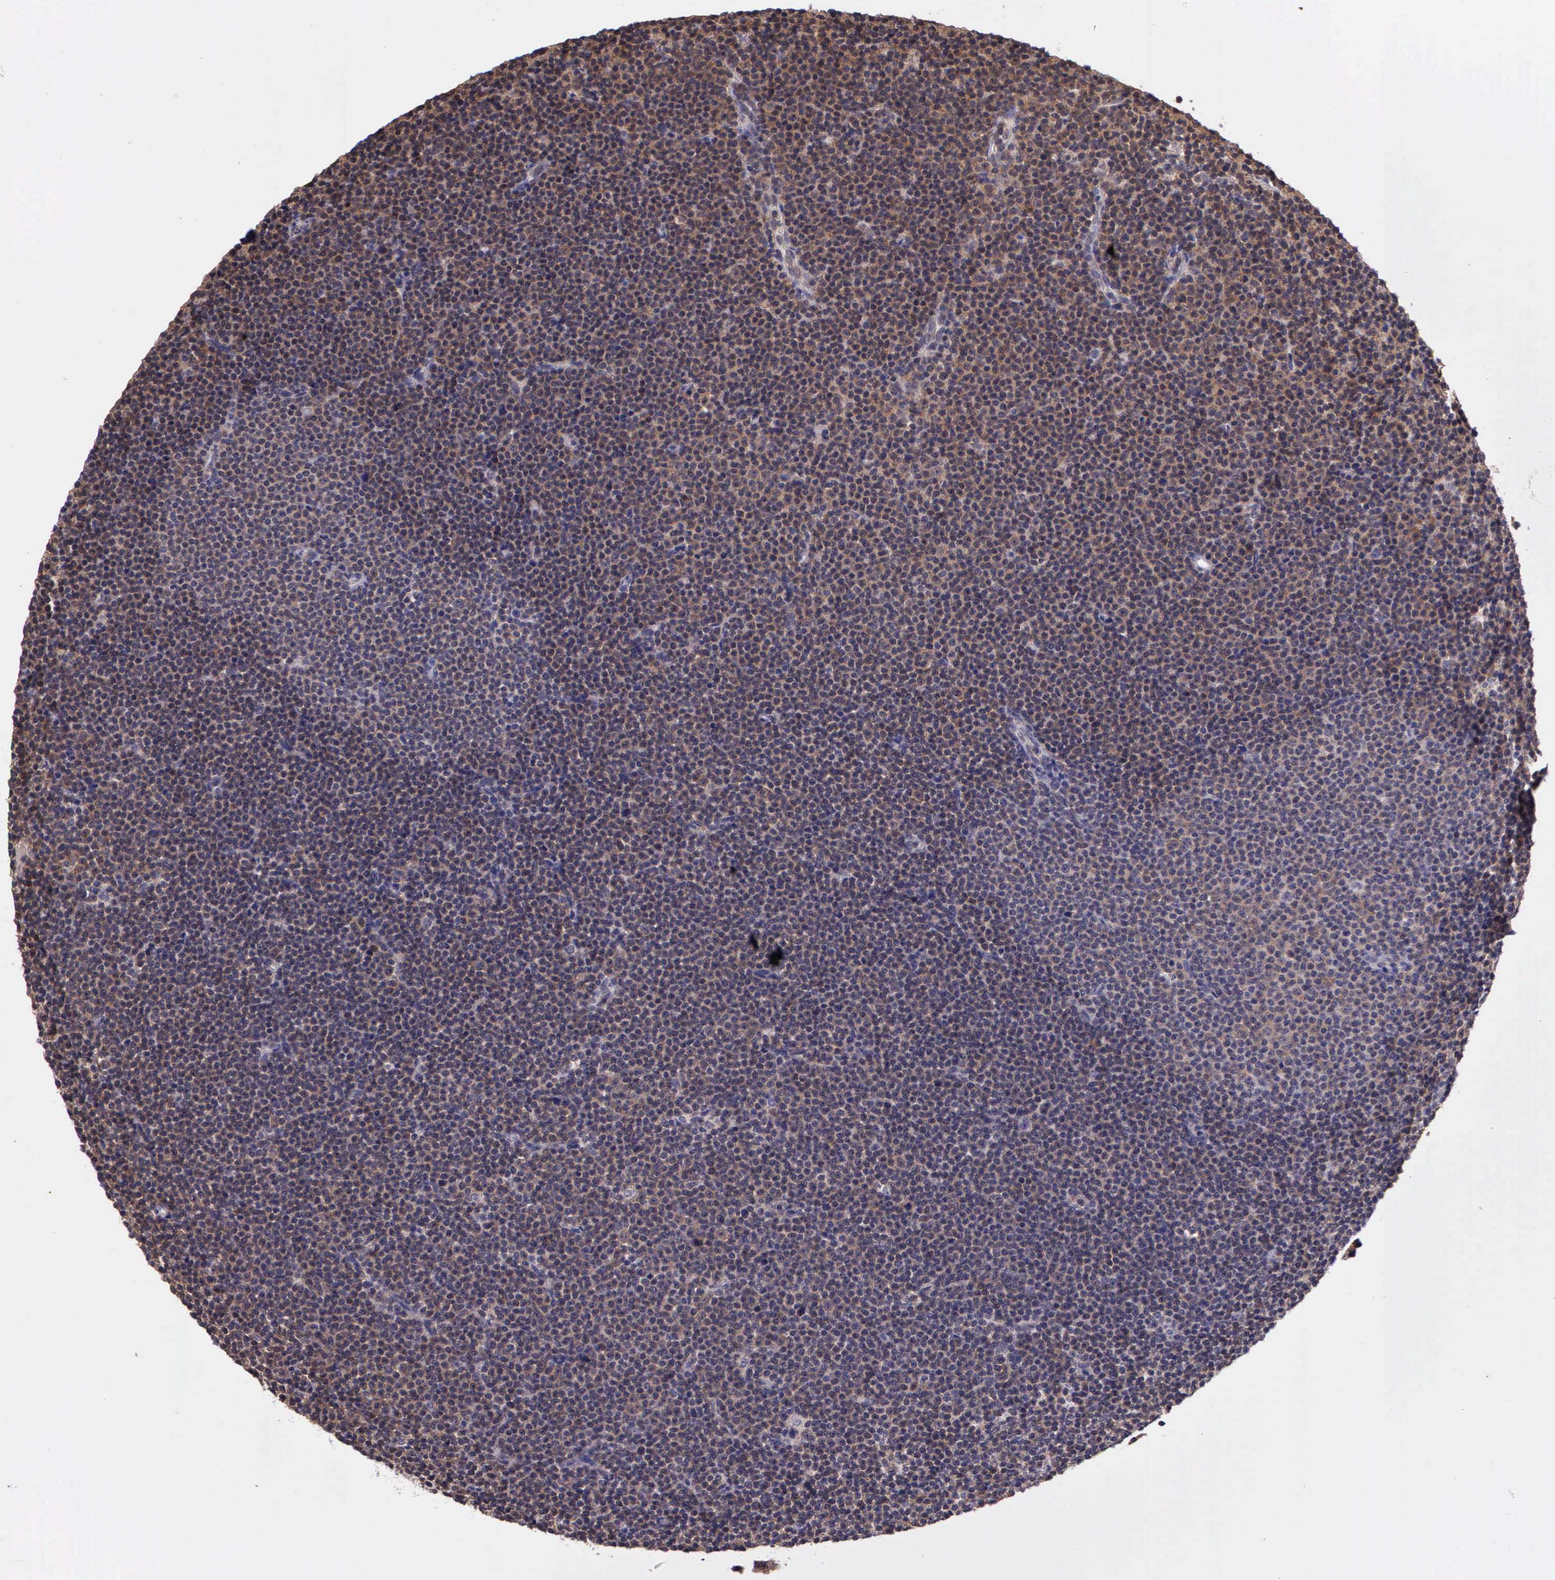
{"staining": {"intensity": "negative", "quantity": "none", "location": "none"}, "tissue": "lymphoma", "cell_type": "Tumor cells", "image_type": "cancer", "snomed": [{"axis": "morphology", "description": "Malignant lymphoma, non-Hodgkin's type, Low grade"}, {"axis": "topography", "description": "Lymph node"}], "caption": "A high-resolution photomicrograph shows IHC staining of low-grade malignant lymphoma, non-Hodgkin's type, which reveals no significant staining in tumor cells. (Stains: DAB immunohistochemistry (IHC) with hematoxylin counter stain, Microscopy: brightfield microscopy at high magnification).", "gene": "IGBP1", "patient": {"sex": "female", "age": 69}}